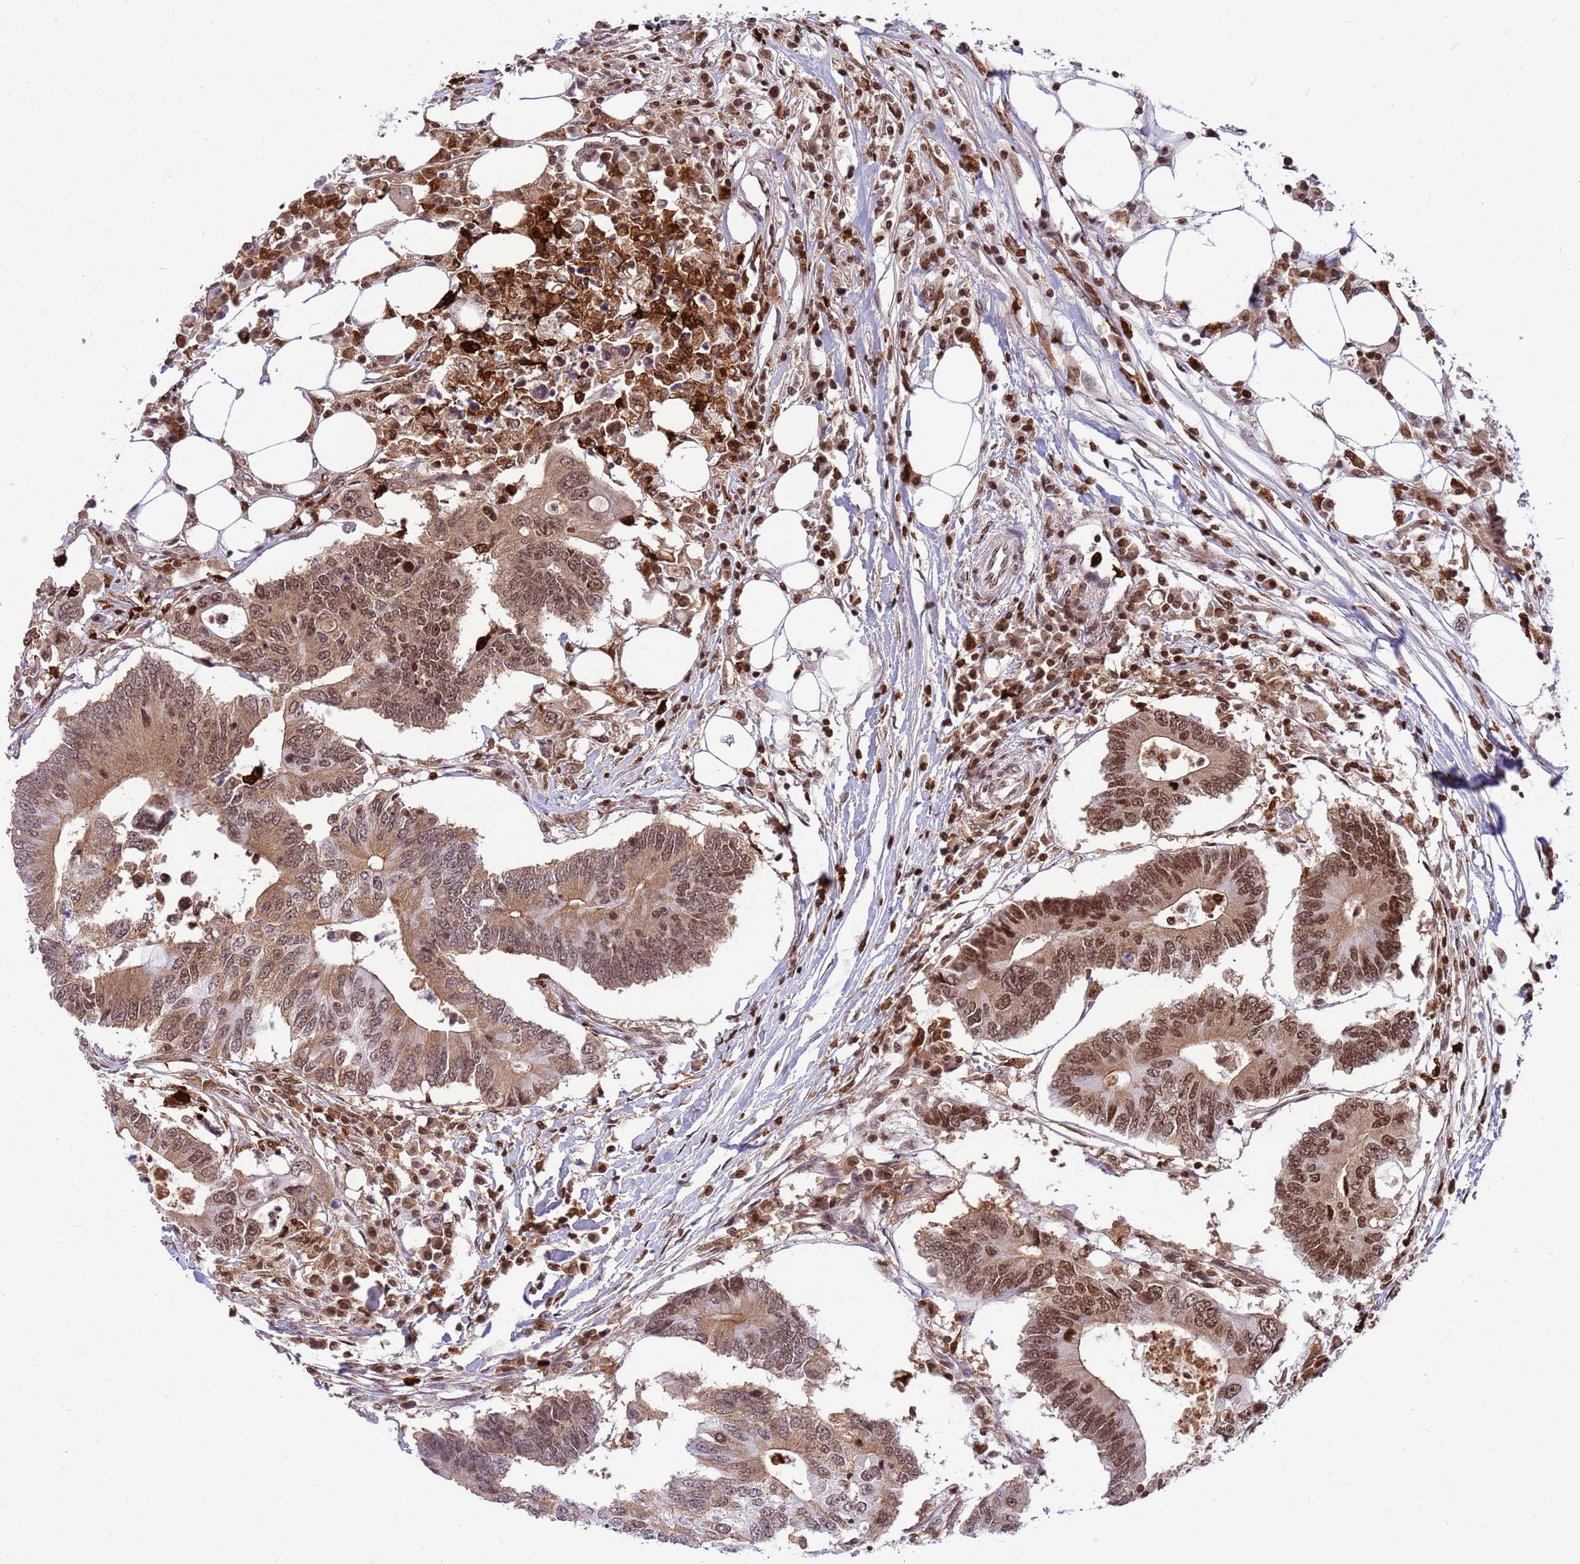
{"staining": {"intensity": "moderate", "quantity": ">75%", "location": "cytoplasmic/membranous,nuclear"}, "tissue": "colorectal cancer", "cell_type": "Tumor cells", "image_type": "cancer", "snomed": [{"axis": "morphology", "description": "Adenocarcinoma, NOS"}, {"axis": "topography", "description": "Colon"}], "caption": "Colorectal cancer (adenocarcinoma) stained for a protein shows moderate cytoplasmic/membranous and nuclear positivity in tumor cells.", "gene": "ORM1", "patient": {"sex": "male", "age": 71}}